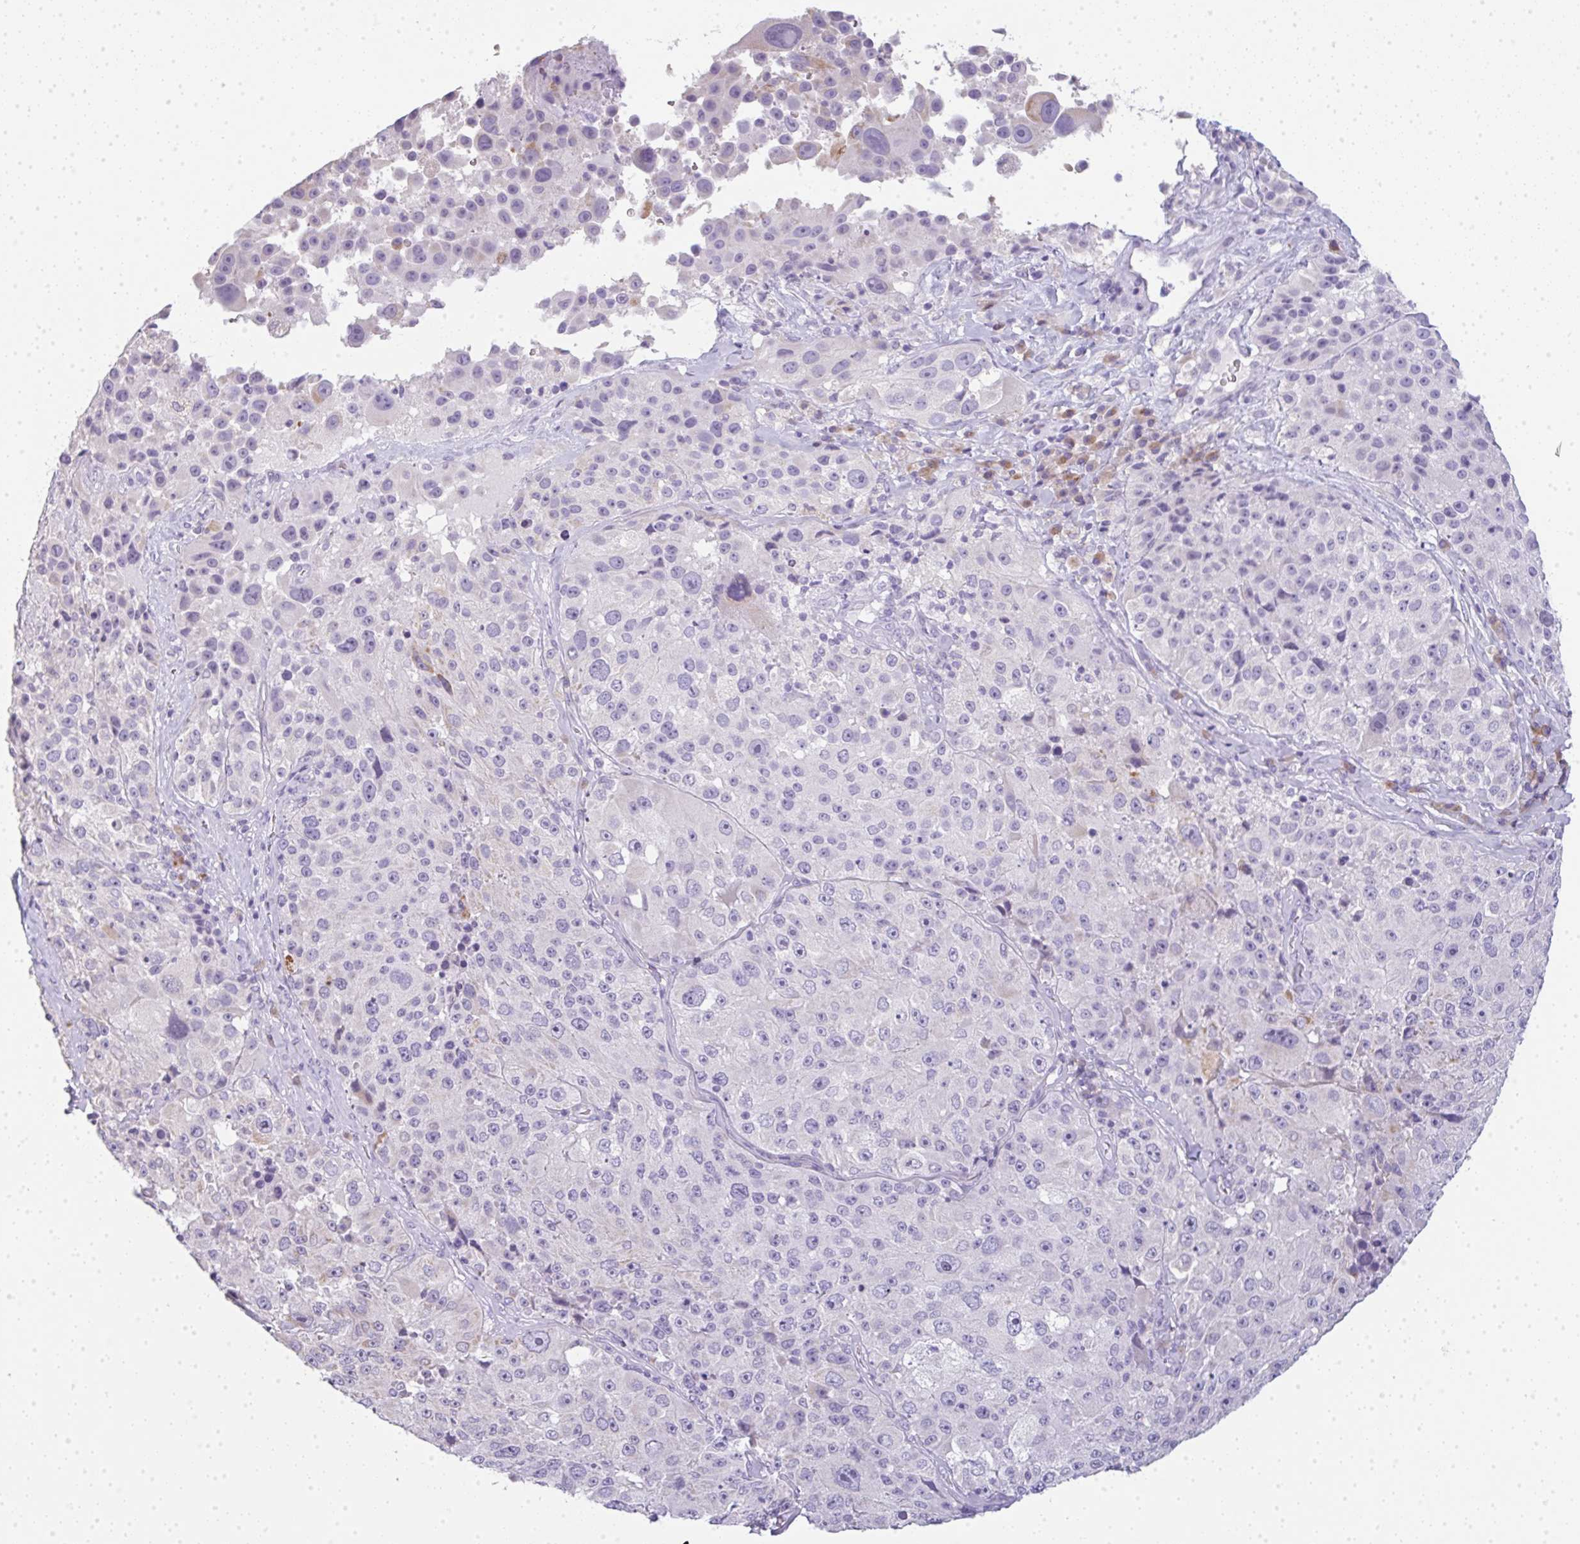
{"staining": {"intensity": "negative", "quantity": "none", "location": "none"}, "tissue": "melanoma", "cell_type": "Tumor cells", "image_type": "cancer", "snomed": [{"axis": "morphology", "description": "Malignant melanoma, Metastatic site"}, {"axis": "topography", "description": "Lymph node"}], "caption": "Immunohistochemical staining of malignant melanoma (metastatic site) reveals no significant expression in tumor cells.", "gene": "LPAR4", "patient": {"sex": "male", "age": 62}}